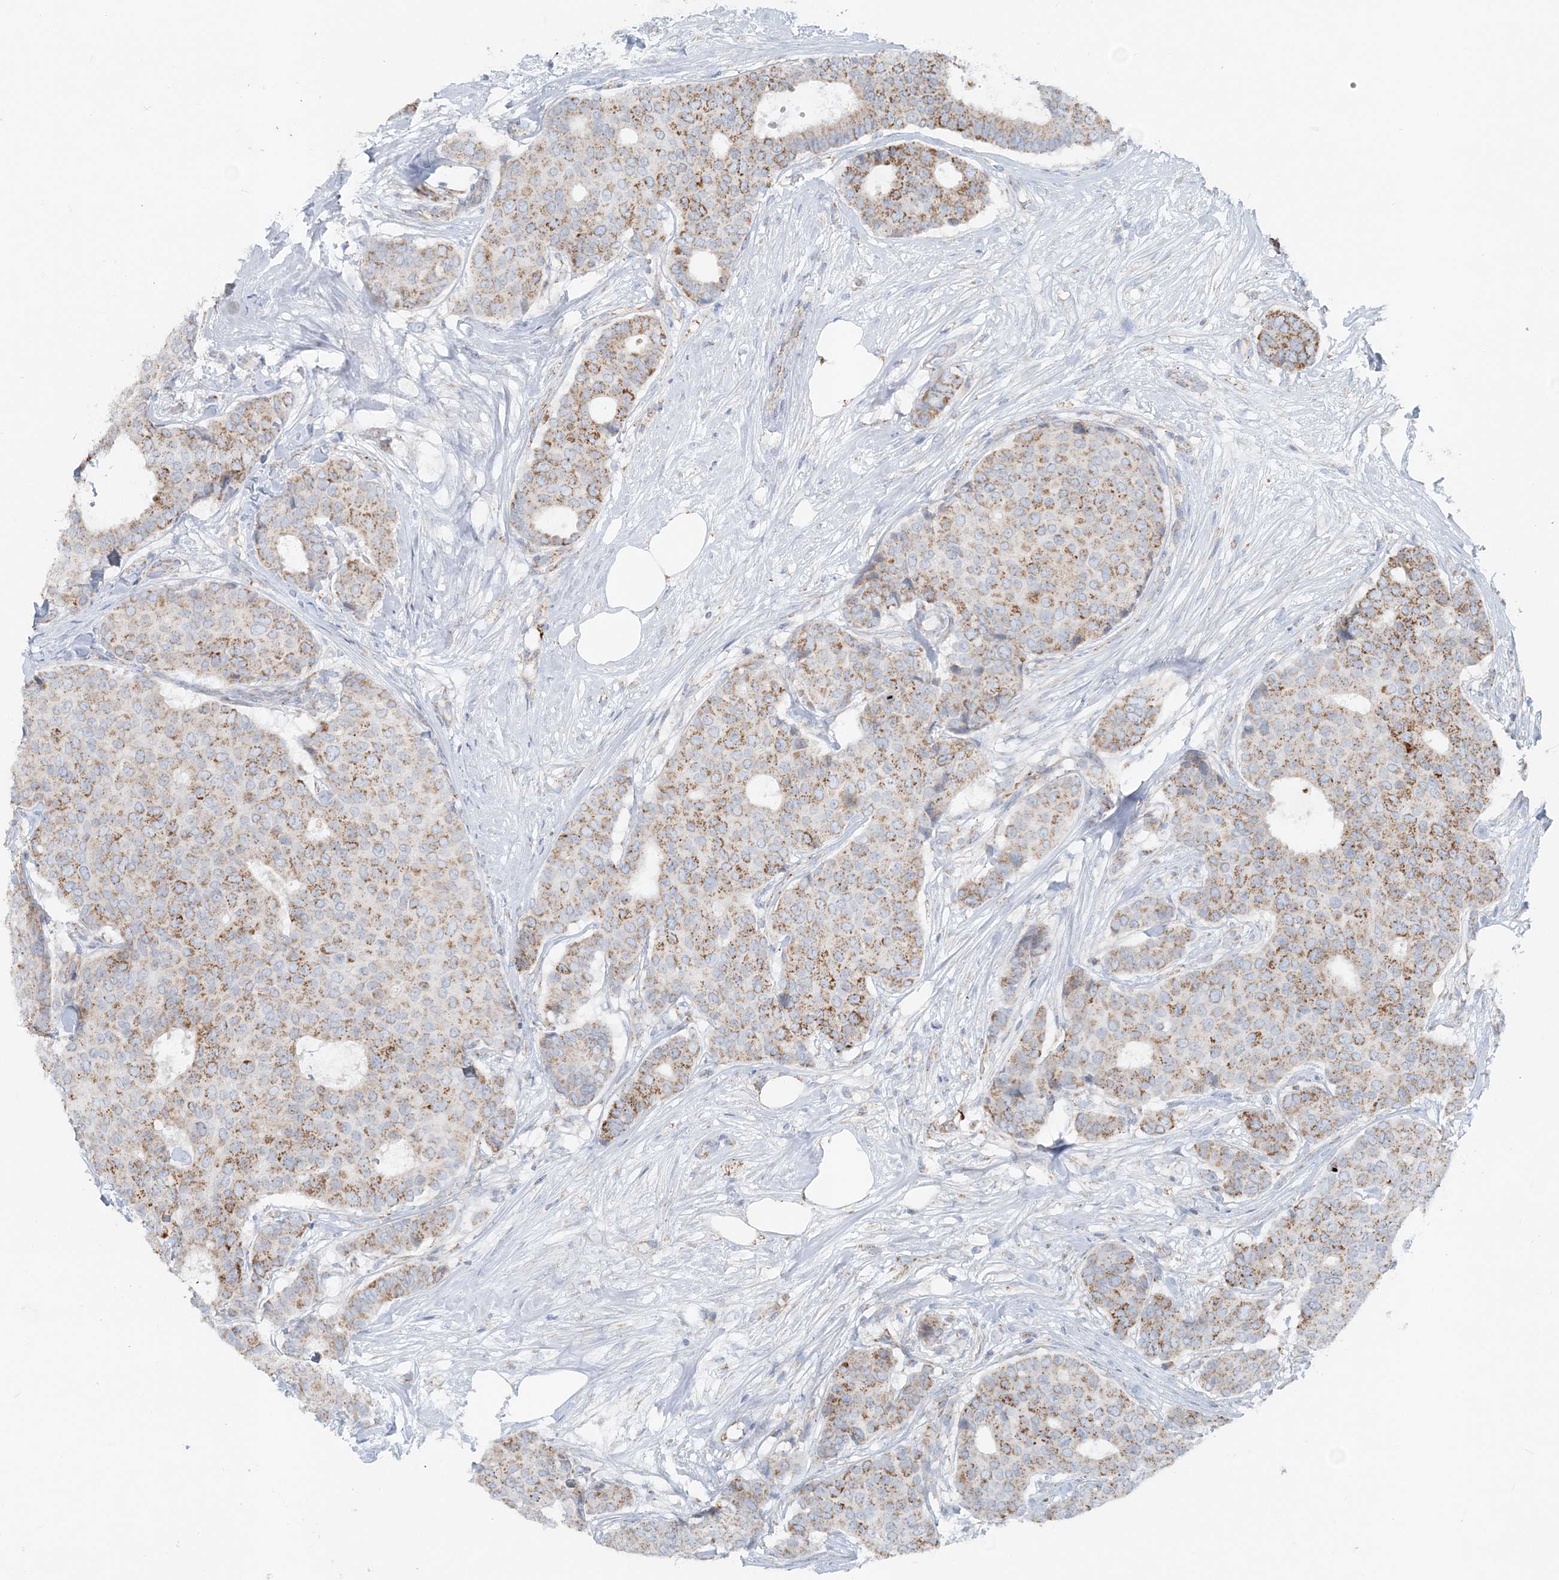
{"staining": {"intensity": "moderate", "quantity": ">75%", "location": "cytoplasmic/membranous"}, "tissue": "breast cancer", "cell_type": "Tumor cells", "image_type": "cancer", "snomed": [{"axis": "morphology", "description": "Duct carcinoma"}, {"axis": "topography", "description": "Breast"}], "caption": "A histopathology image of breast invasive ductal carcinoma stained for a protein displays moderate cytoplasmic/membranous brown staining in tumor cells. The protein of interest is shown in brown color, while the nuclei are stained blue.", "gene": "PCCB", "patient": {"sex": "female", "age": 75}}